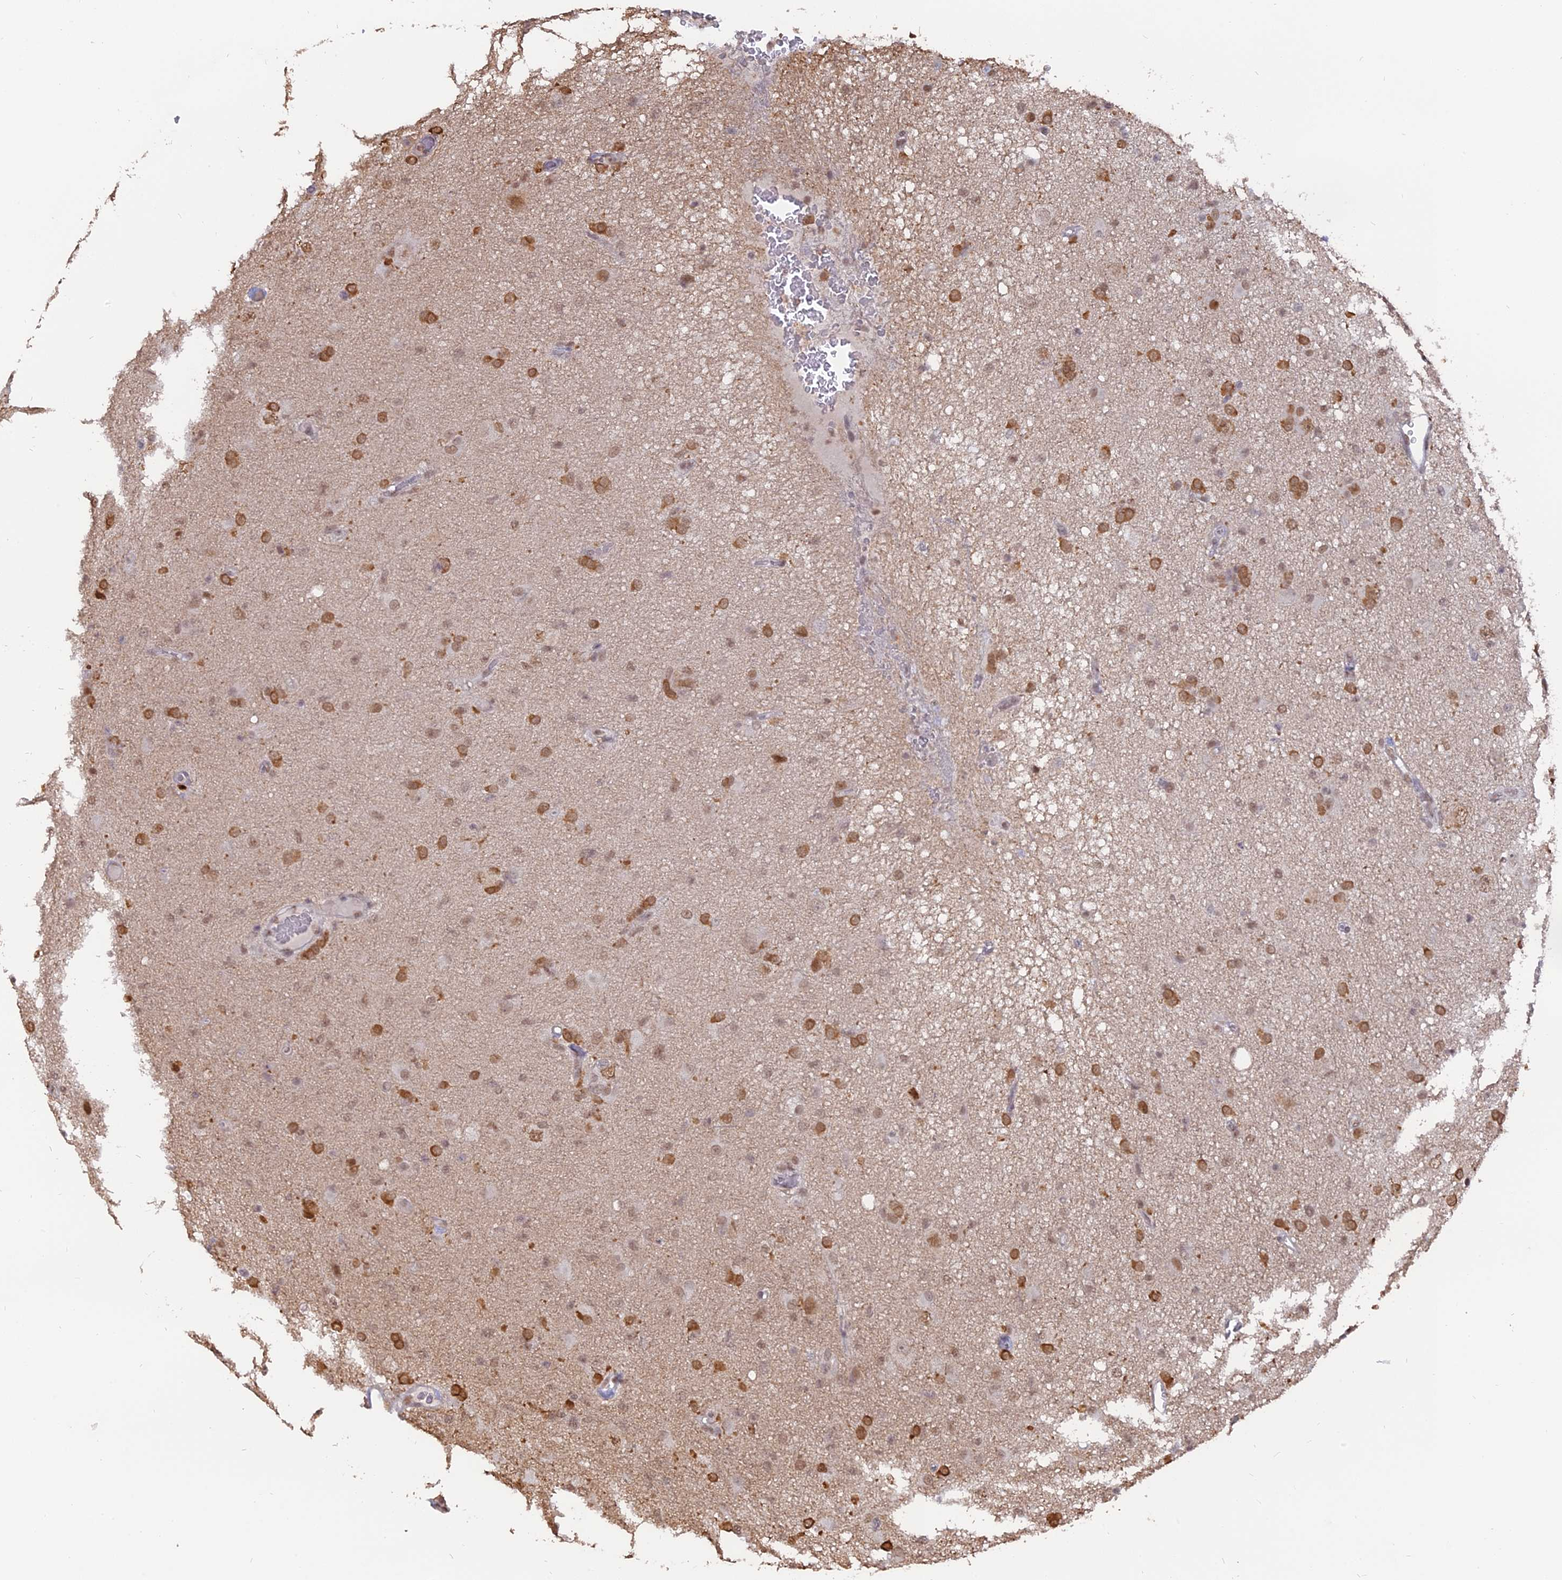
{"staining": {"intensity": "moderate", "quantity": ">75%", "location": "nuclear"}, "tissue": "glioma", "cell_type": "Tumor cells", "image_type": "cancer", "snomed": [{"axis": "morphology", "description": "Glioma, malignant, High grade"}, {"axis": "topography", "description": "Brain"}], "caption": "Human glioma stained for a protein (brown) exhibits moderate nuclear positive staining in about >75% of tumor cells.", "gene": "NR1H3", "patient": {"sex": "female", "age": 57}}